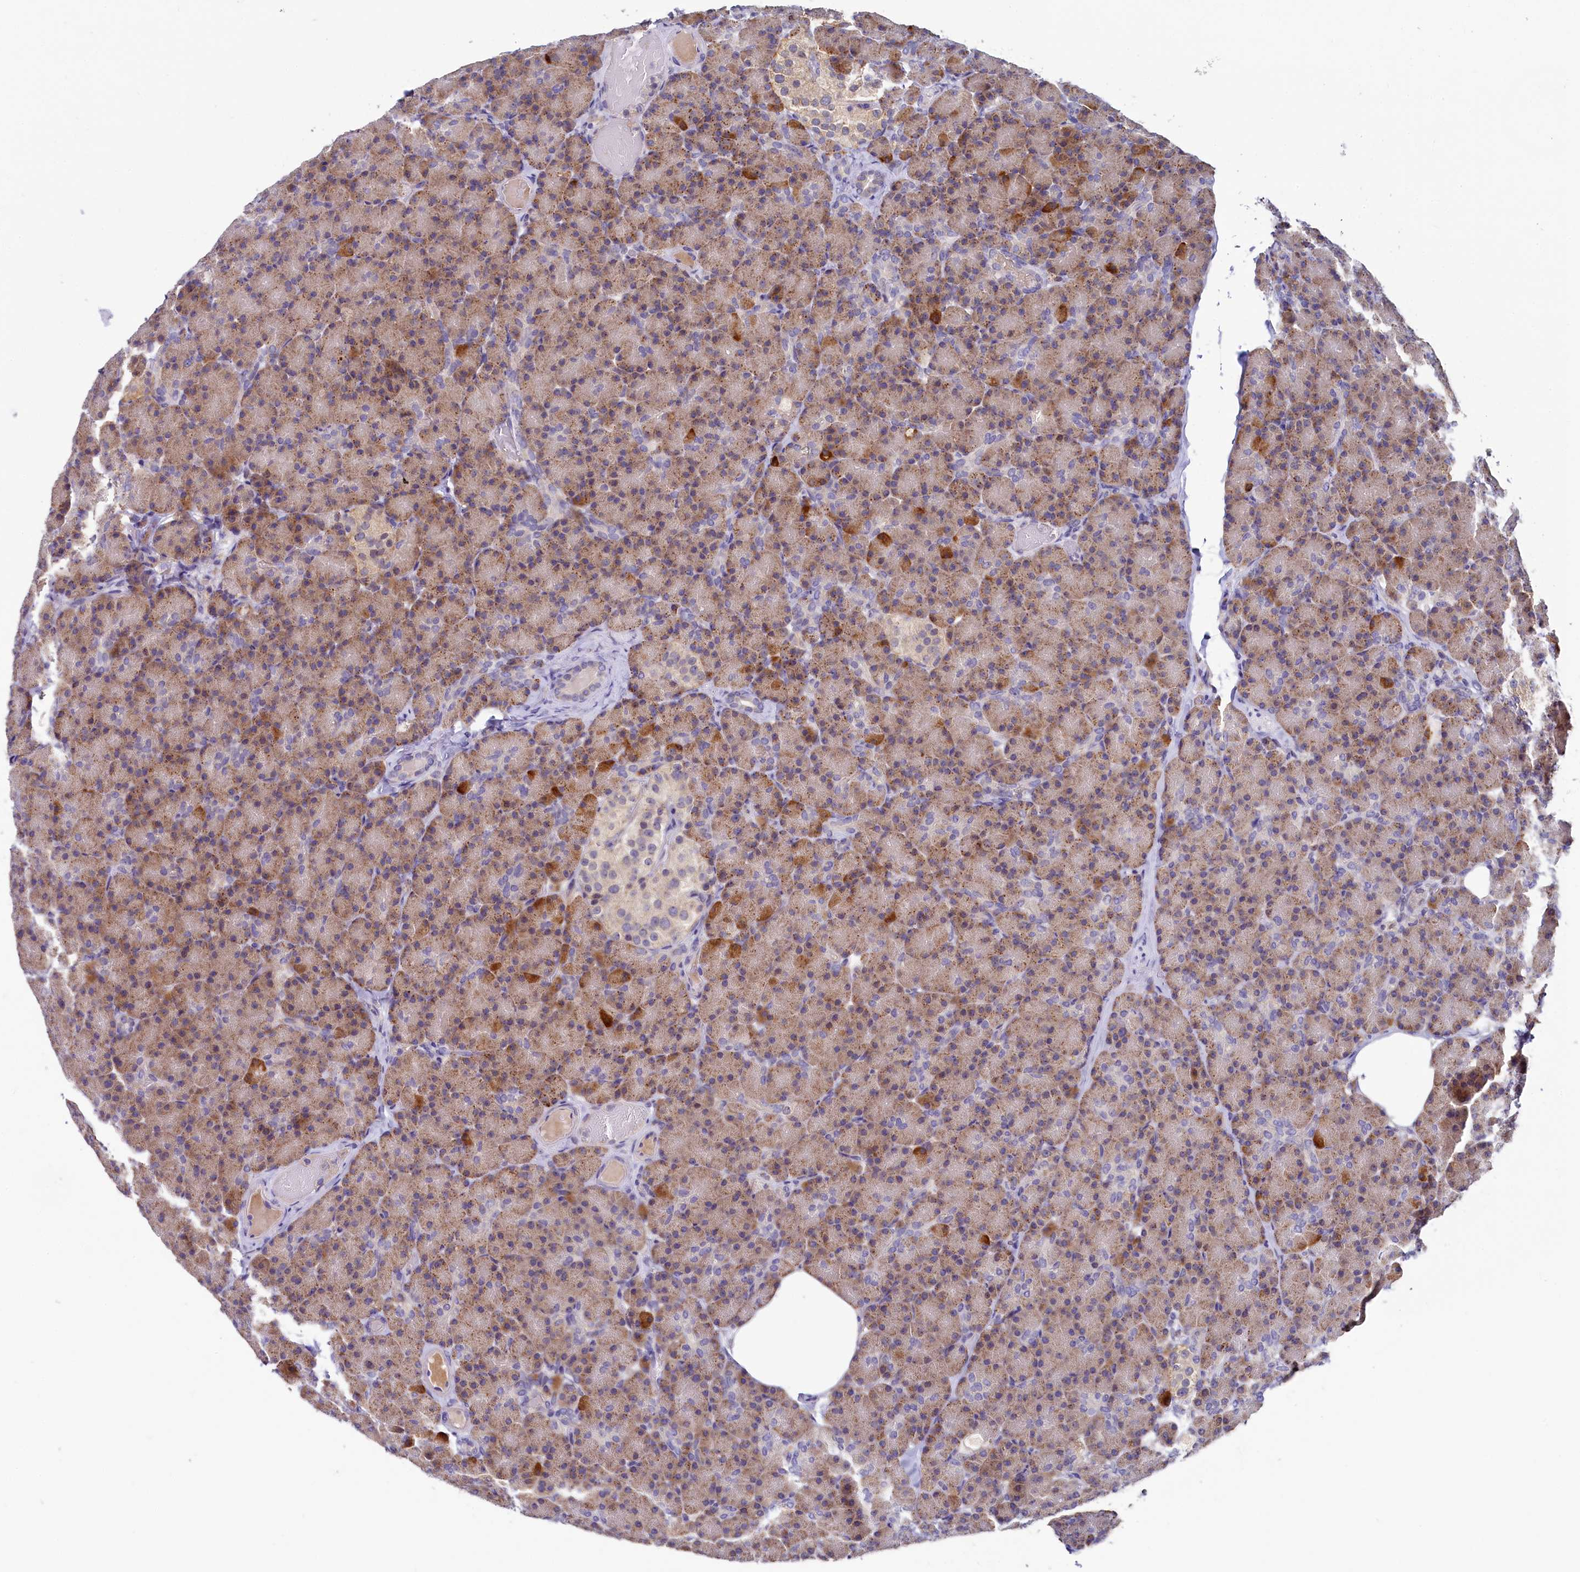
{"staining": {"intensity": "moderate", "quantity": ">75%", "location": "cytoplasmic/membranous"}, "tissue": "pancreas", "cell_type": "Exocrine glandular cells", "image_type": "normal", "snomed": [{"axis": "morphology", "description": "Normal tissue, NOS"}, {"axis": "topography", "description": "Pancreas"}], "caption": "The photomicrograph reveals immunohistochemical staining of normal pancreas. There is moderate cytoplasmic/membranous staining is appreciated in about >75% of exocrine glandular cells.", "gene": "SPINK9", "patient": {"sex": "female", "age": 43}}